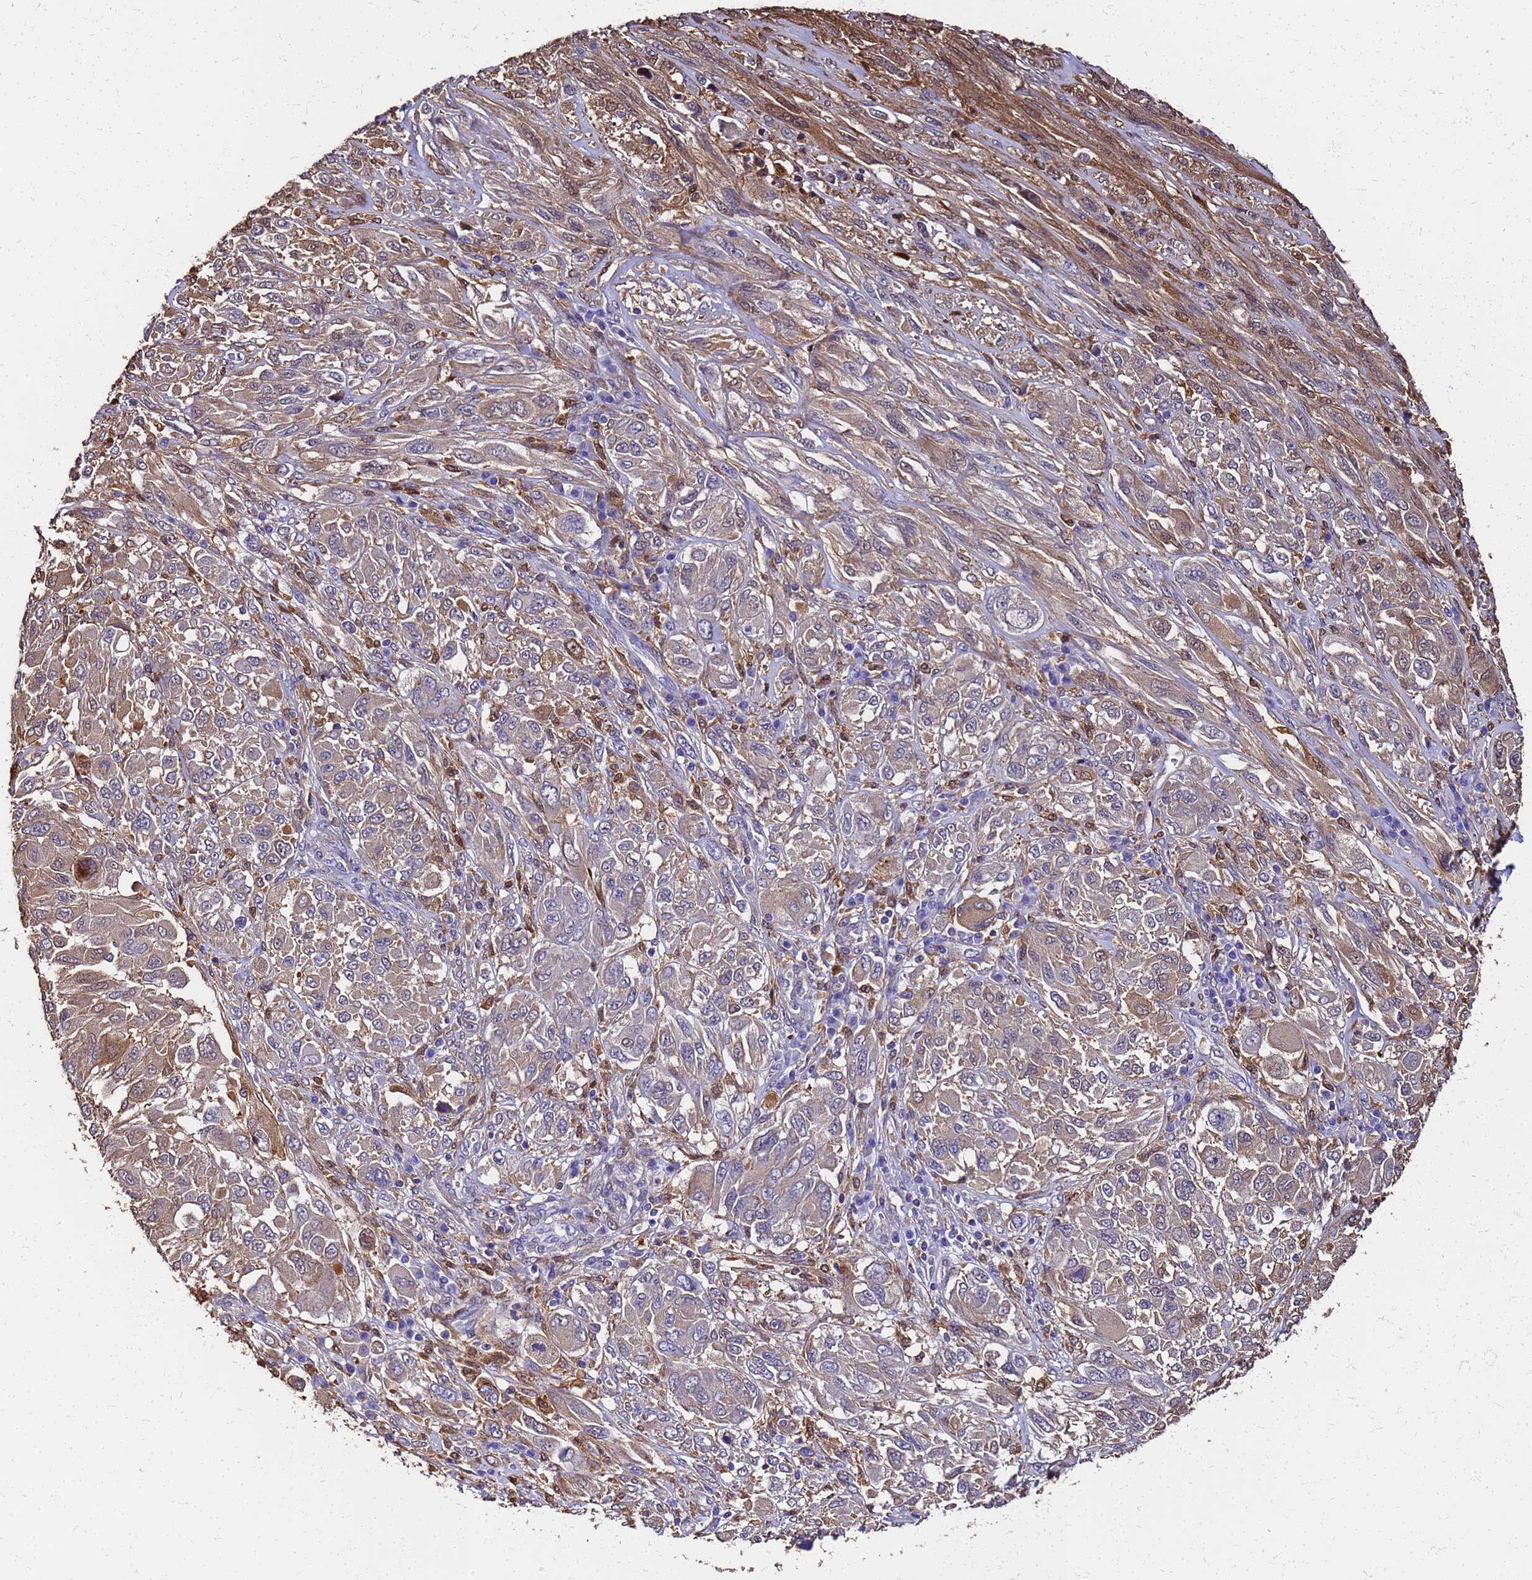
{"staining": {"intensity": "weak", "quantity": "25%-75%", "location": "cytoplasmic/membranous"}, "tissue": "melanoma", "cell_type": "Tumor cells", "image_type": "cancer", "snomed": [{"axis": "morphology", "description": "Malignant melanoma, NOS"}, {"axis": "topography", "description": "Skin"}], "caption": "Protein staining reveals weak cytoplasmic/membranous staining in about 25%-75% of tumor cells in malignant melanoma.", "gene": "S100A11", "patient": {"sex": "female", "age": 91}}